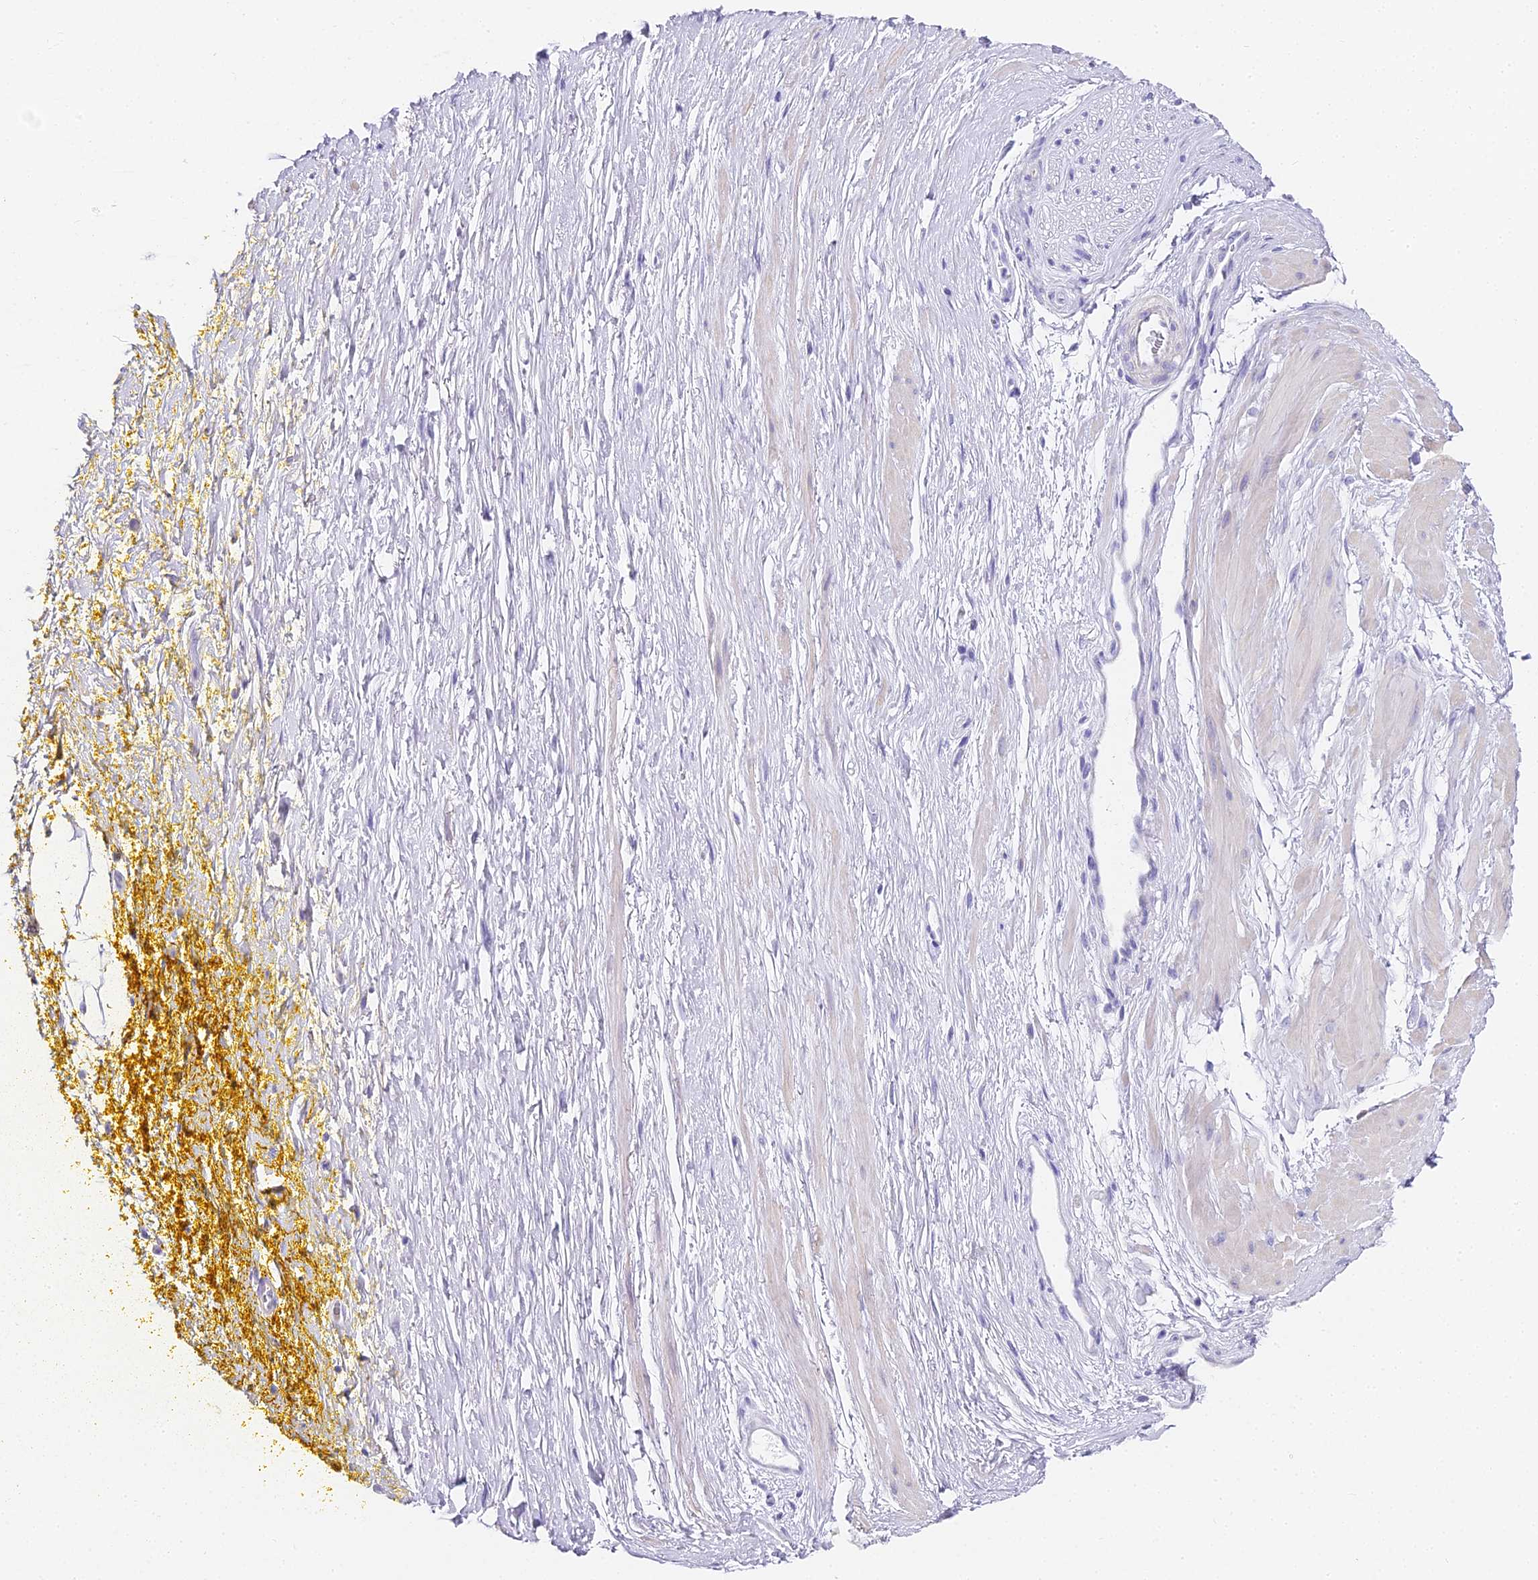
{"staining": {"intensity": "negative", "quantity": "none", "location": "none"}, "tissue": "adipose tissue", "cell_type": "Adipocytes", "image_type": "normal", "snomed": [{"axis": "morphology", "description": "Normal tissue, NOS"}, {"axis": "morphology", "description": "Adenocarcinoma, Low grade"}, {"axis": "topography", "description": "Prostate"}, {"axis": "topography", "description": "Peripheral nerve tissue"}], "caption": "Immunohistochemistry histopathology image of benign human adipose tissue stained for a protein (brown), which displays no expression in adipocytes.", "gene": "ABHD14A", "patient": {"sex": "male", "age": 63}}